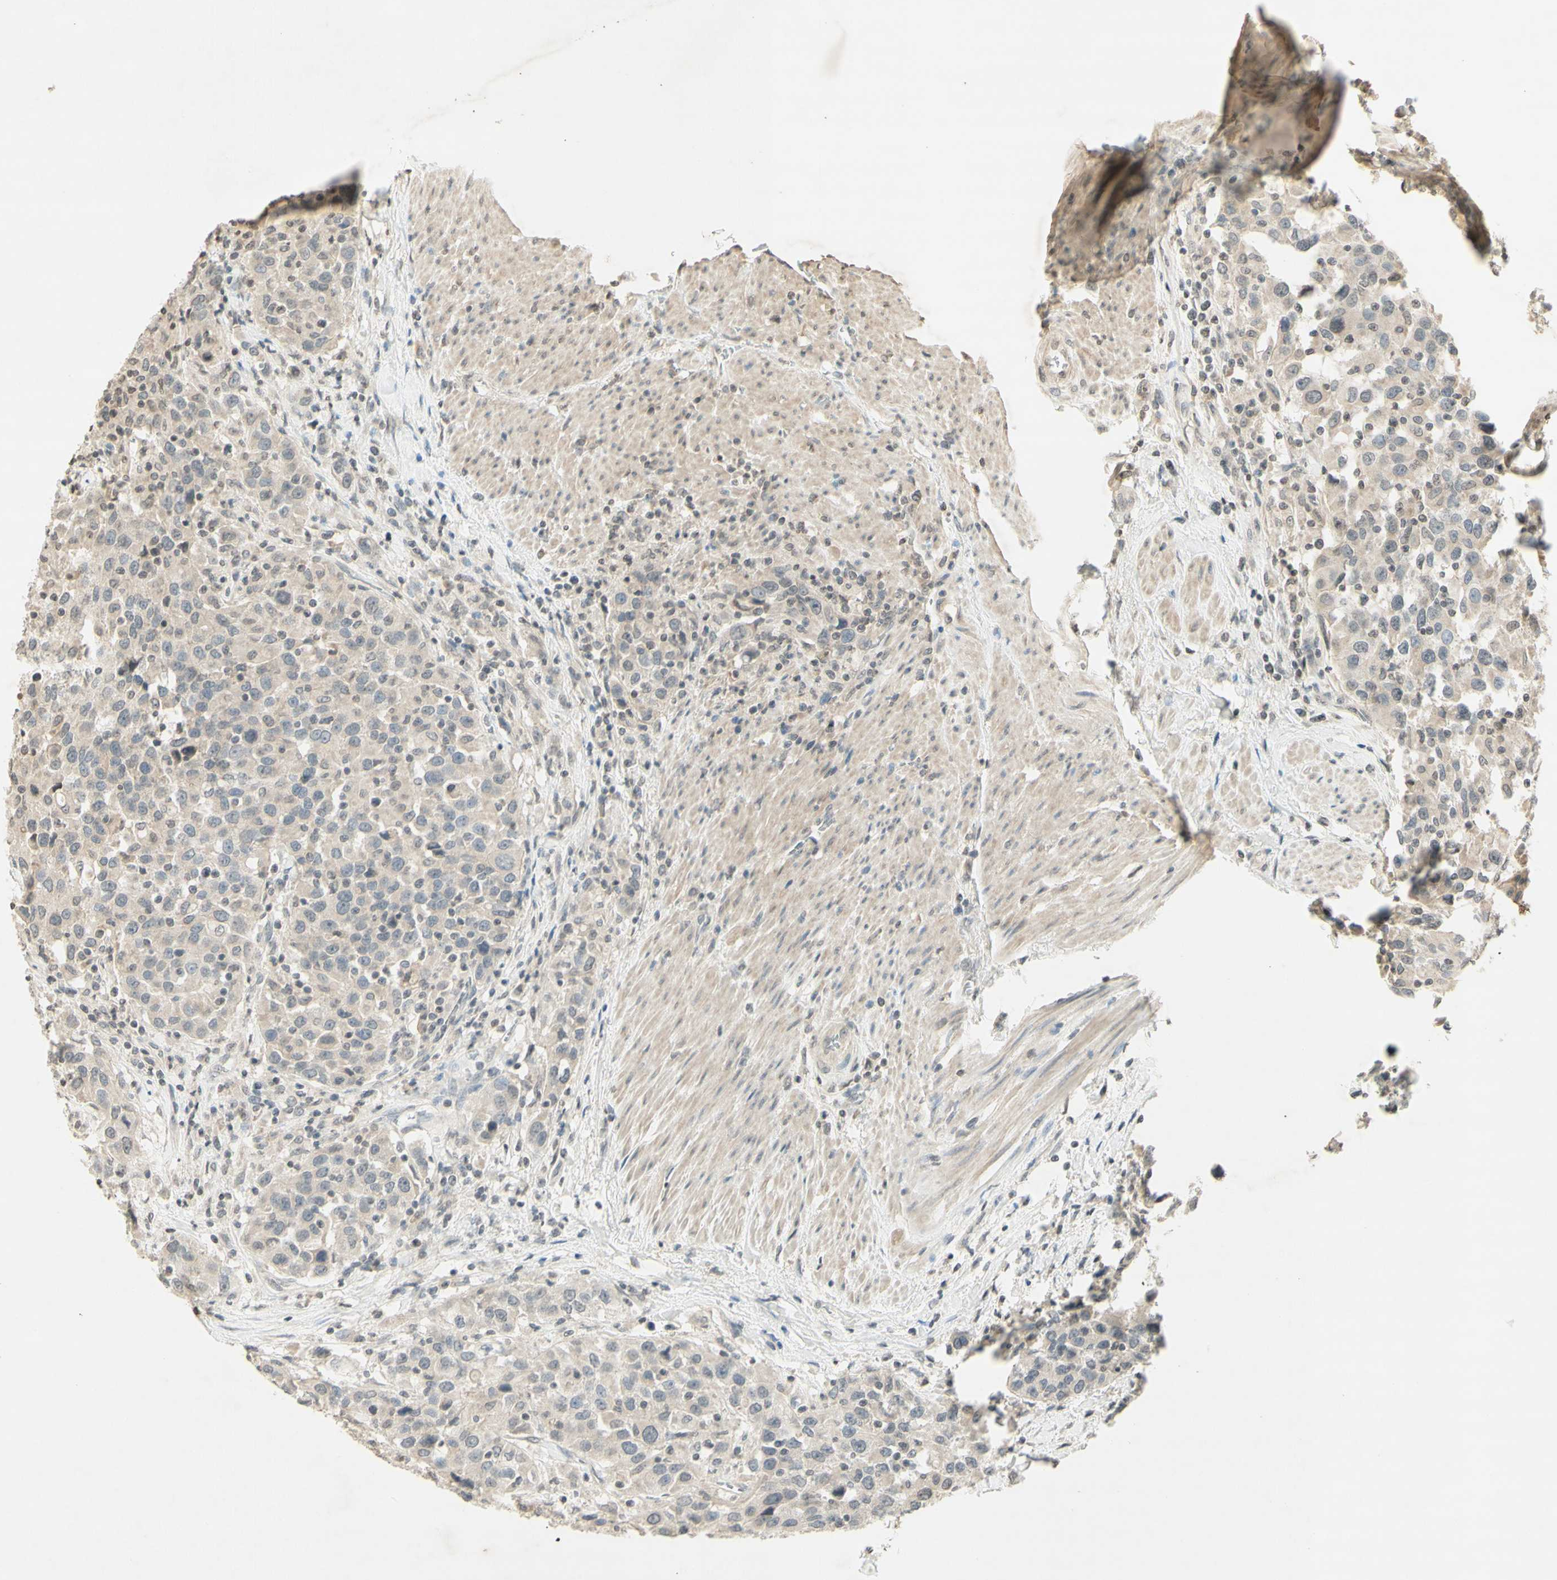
{"staining": {"intensity": "negative", "quantity": "none", "location": "none"}, "tissue": "urothelial cancer", "cell_type": "Tumor cells", "image_type": "cancer", "snomed": [{"axis": "morphology", "description": "Urothelial carcinoma, High grade"}, {"axis": "topography", "description": "Urinary bladder"}], "caption": "DAB (3,3'-diaminobenzidine) immunohistochemical staining of human high-grade urothelial carcinoma demonstrates no significant staining in tumor cells. (IHC, brightfield microscopy, high magnification).", "gene": "GLI1", "patient": {"sex": "female", "age": 80}}